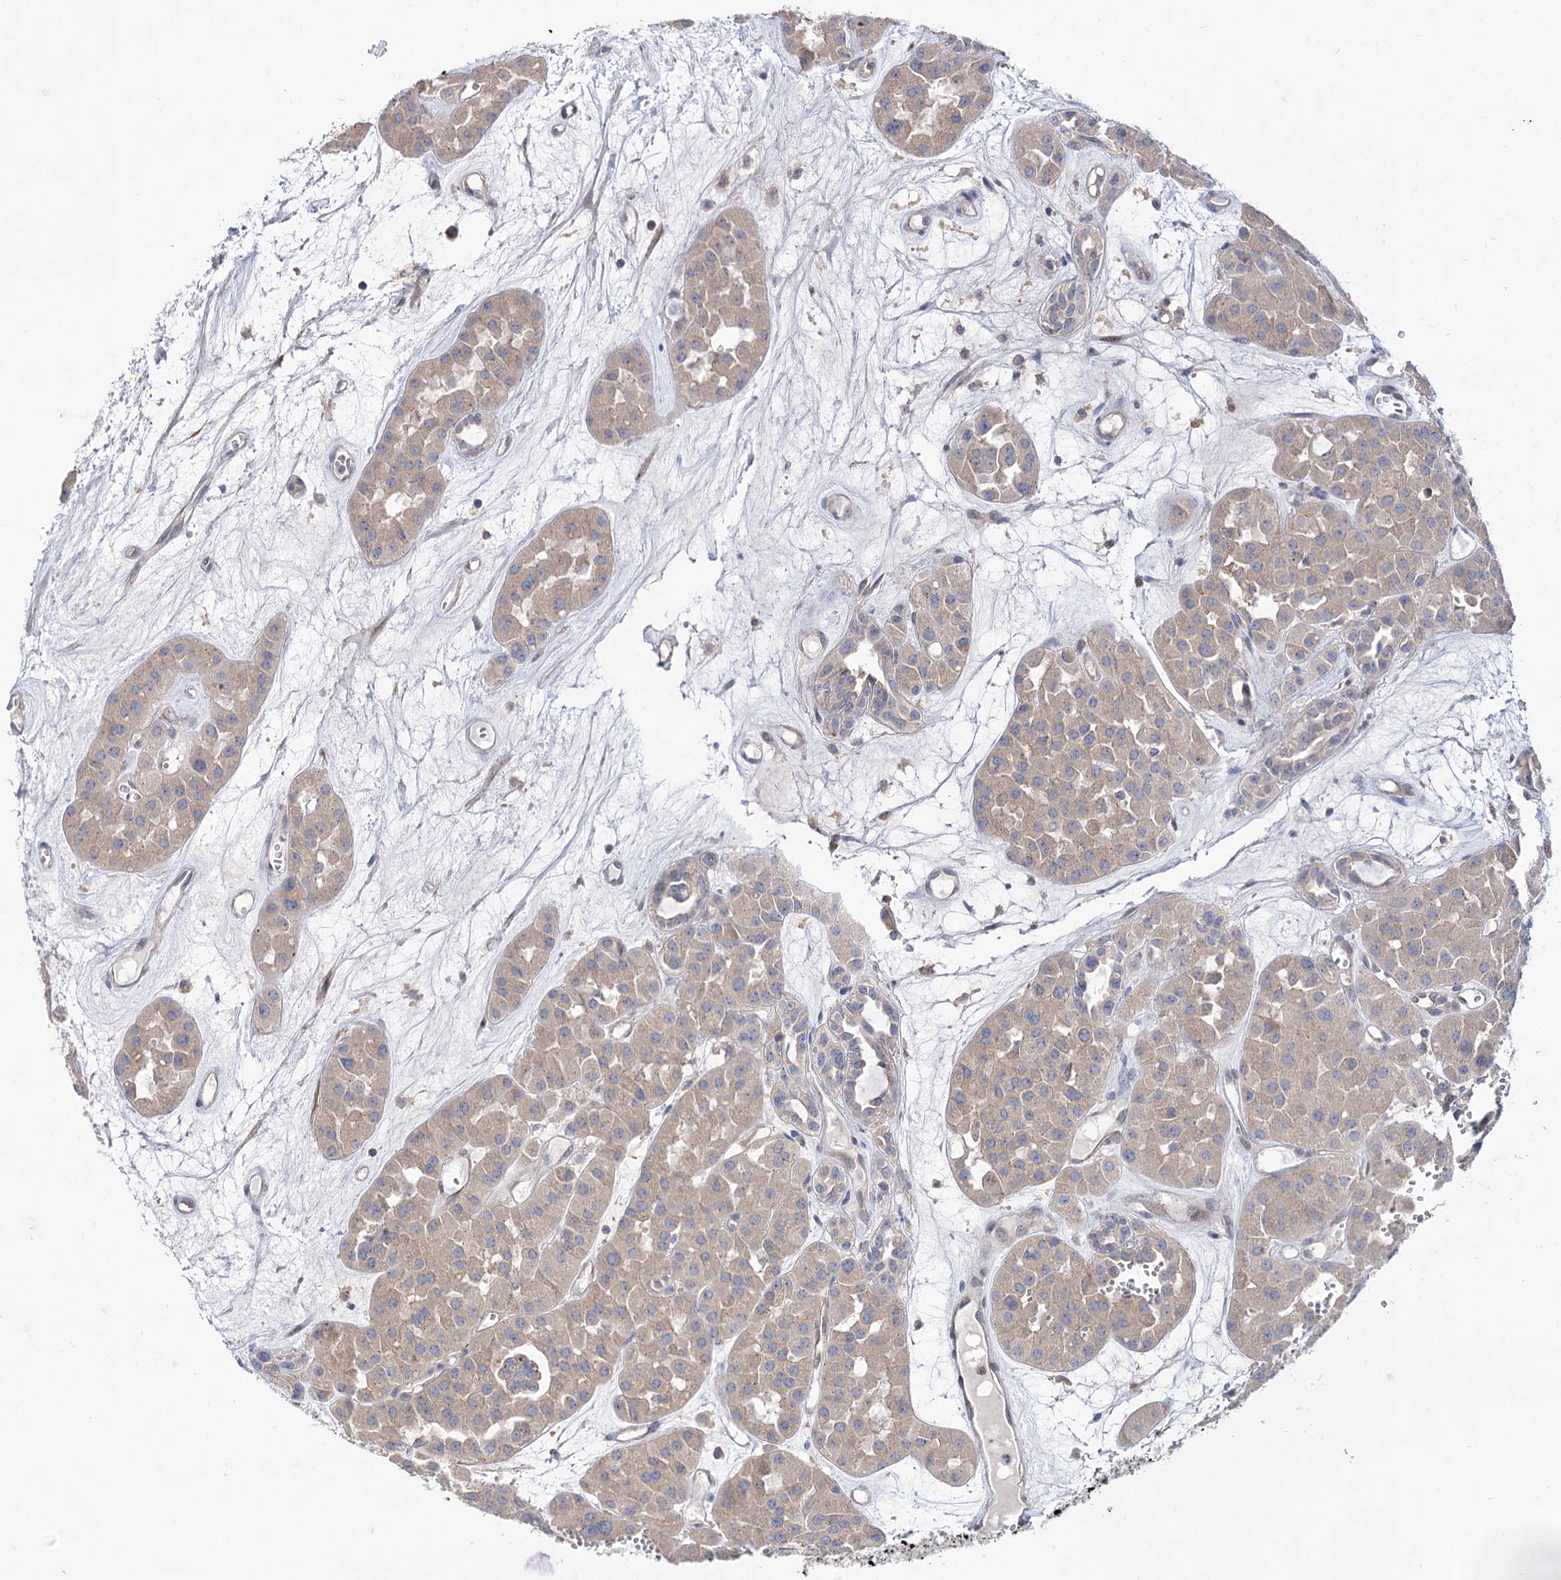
{"staining": {"intensity": "weak", "quantity": ">75%", "location": "cytoplasmic/membranous"}, "tissue": "renal cancer", "cell_type": "Tumor cells", "image_type": "cancer", "snomed": [{"axis": "morphology", "description": "Carcinoma, NOS"}, {"axis": "topography", "description": "Kidney"}], "caption": "Human renal carcinoma stained for a protein (brown) demonstrates weak cytoplasmic/membranous positive positivity in approximately >75% of tumor cells.", "gene": "SEC24A", "patient": {"sex": "female", "age": 75}}